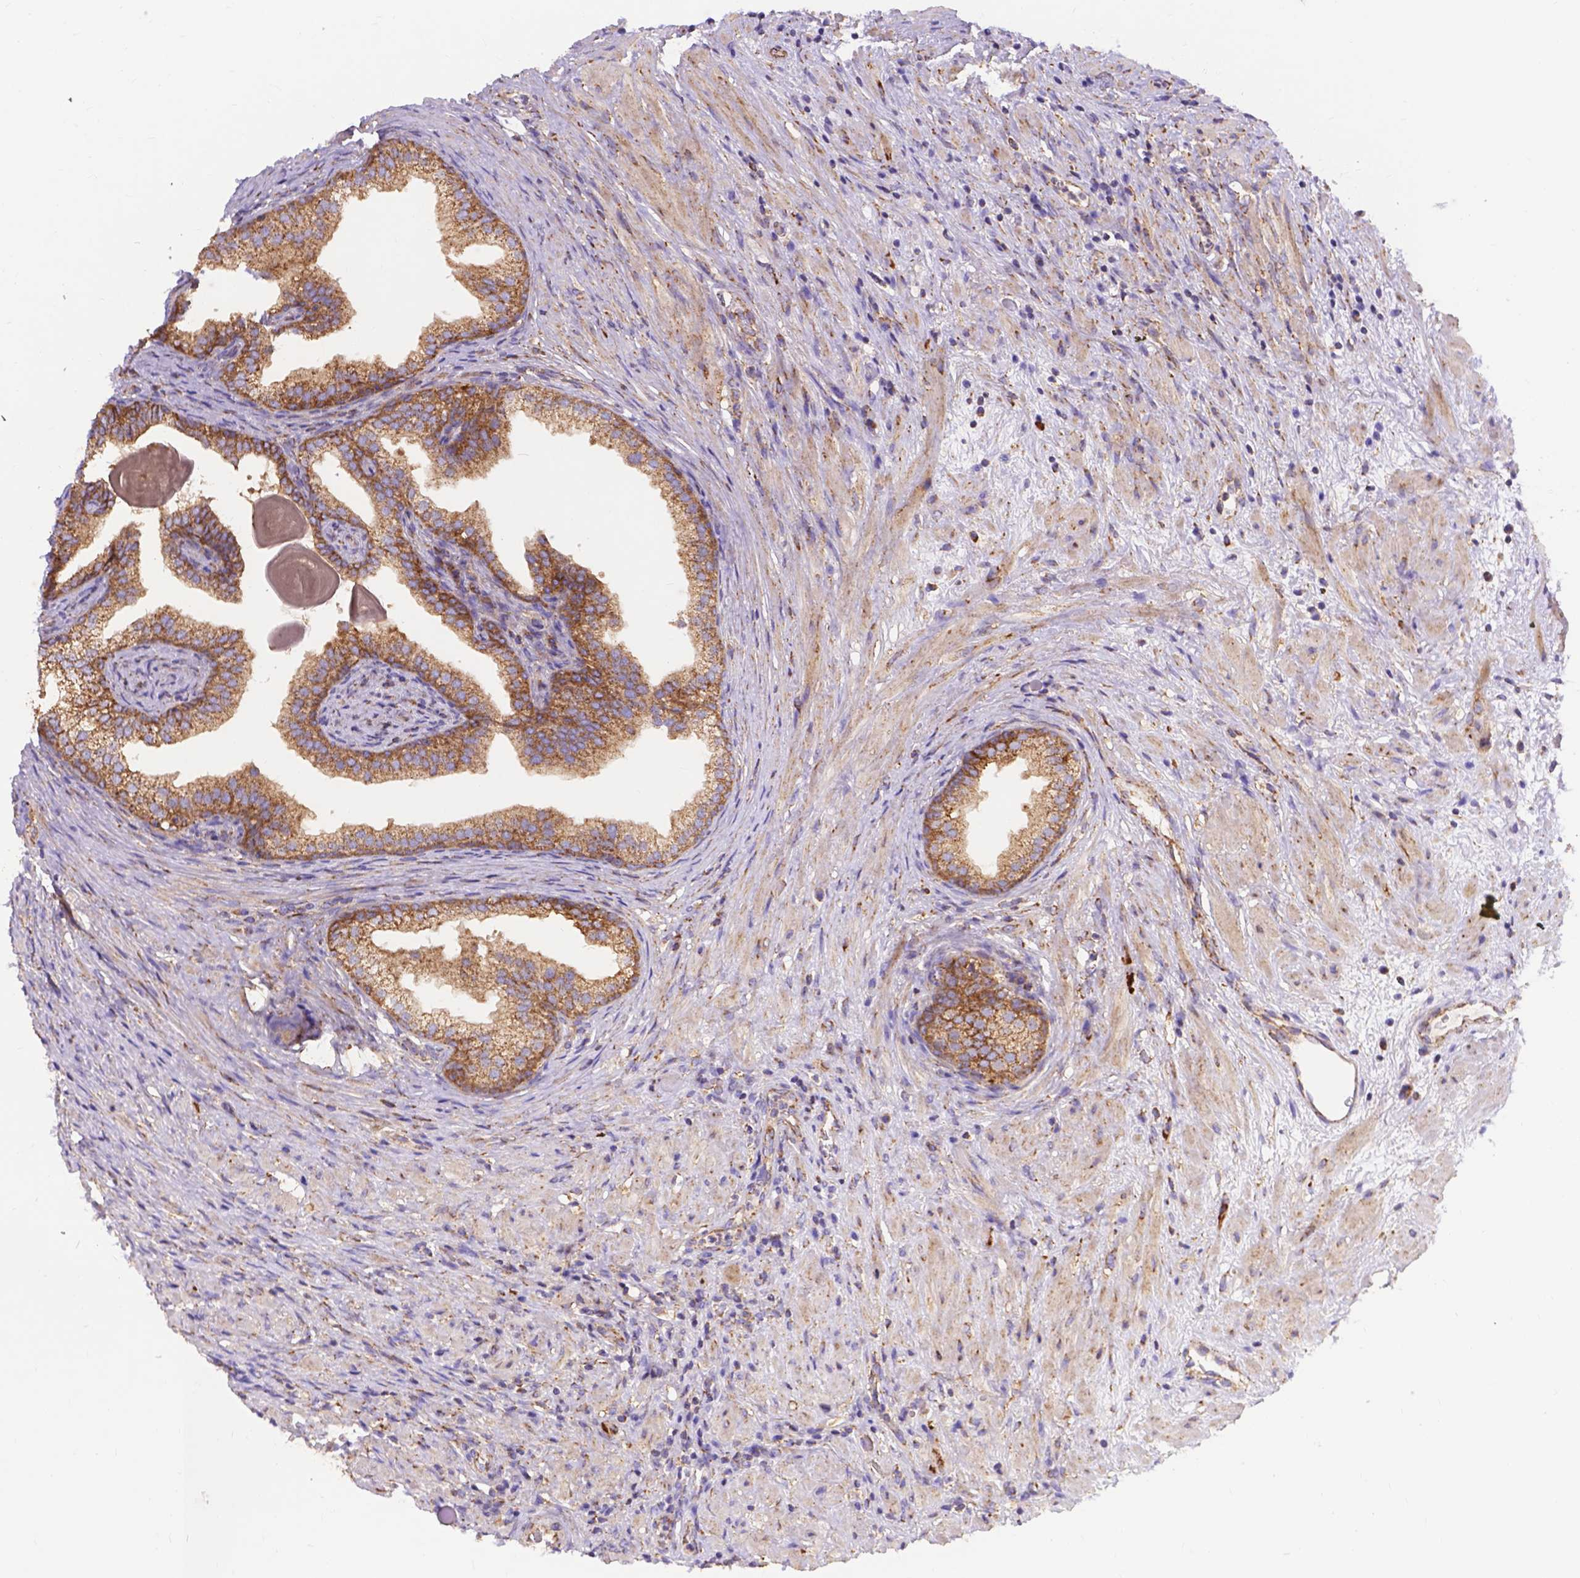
{"staining": {"intensity": "moderate", "quantity": ">75%", "location": "cytoplasmic/membranous"}, "tissue": "prostate cancer", "cell_type": "Tumor cells", "image_type": "cancer", "snomed": [{"axis": "morphology", "description": "Adenocarcinoma, Low grade"}, {"axis": "topography", "description": "Prostate and seminal vesicle, NOS"}], "caption": "DAB immunohistochemical staining of human prostate cancer reveals moderate cytoplasmic/membranous protein staining in approximately >75% of tumor cells. (DAB (3,3'-diaminobenzidine) IHC, brown staining for protein, blue staining for nuclei).", "gene": "AK3", "patient": {"sex": "male", "age": 71}}